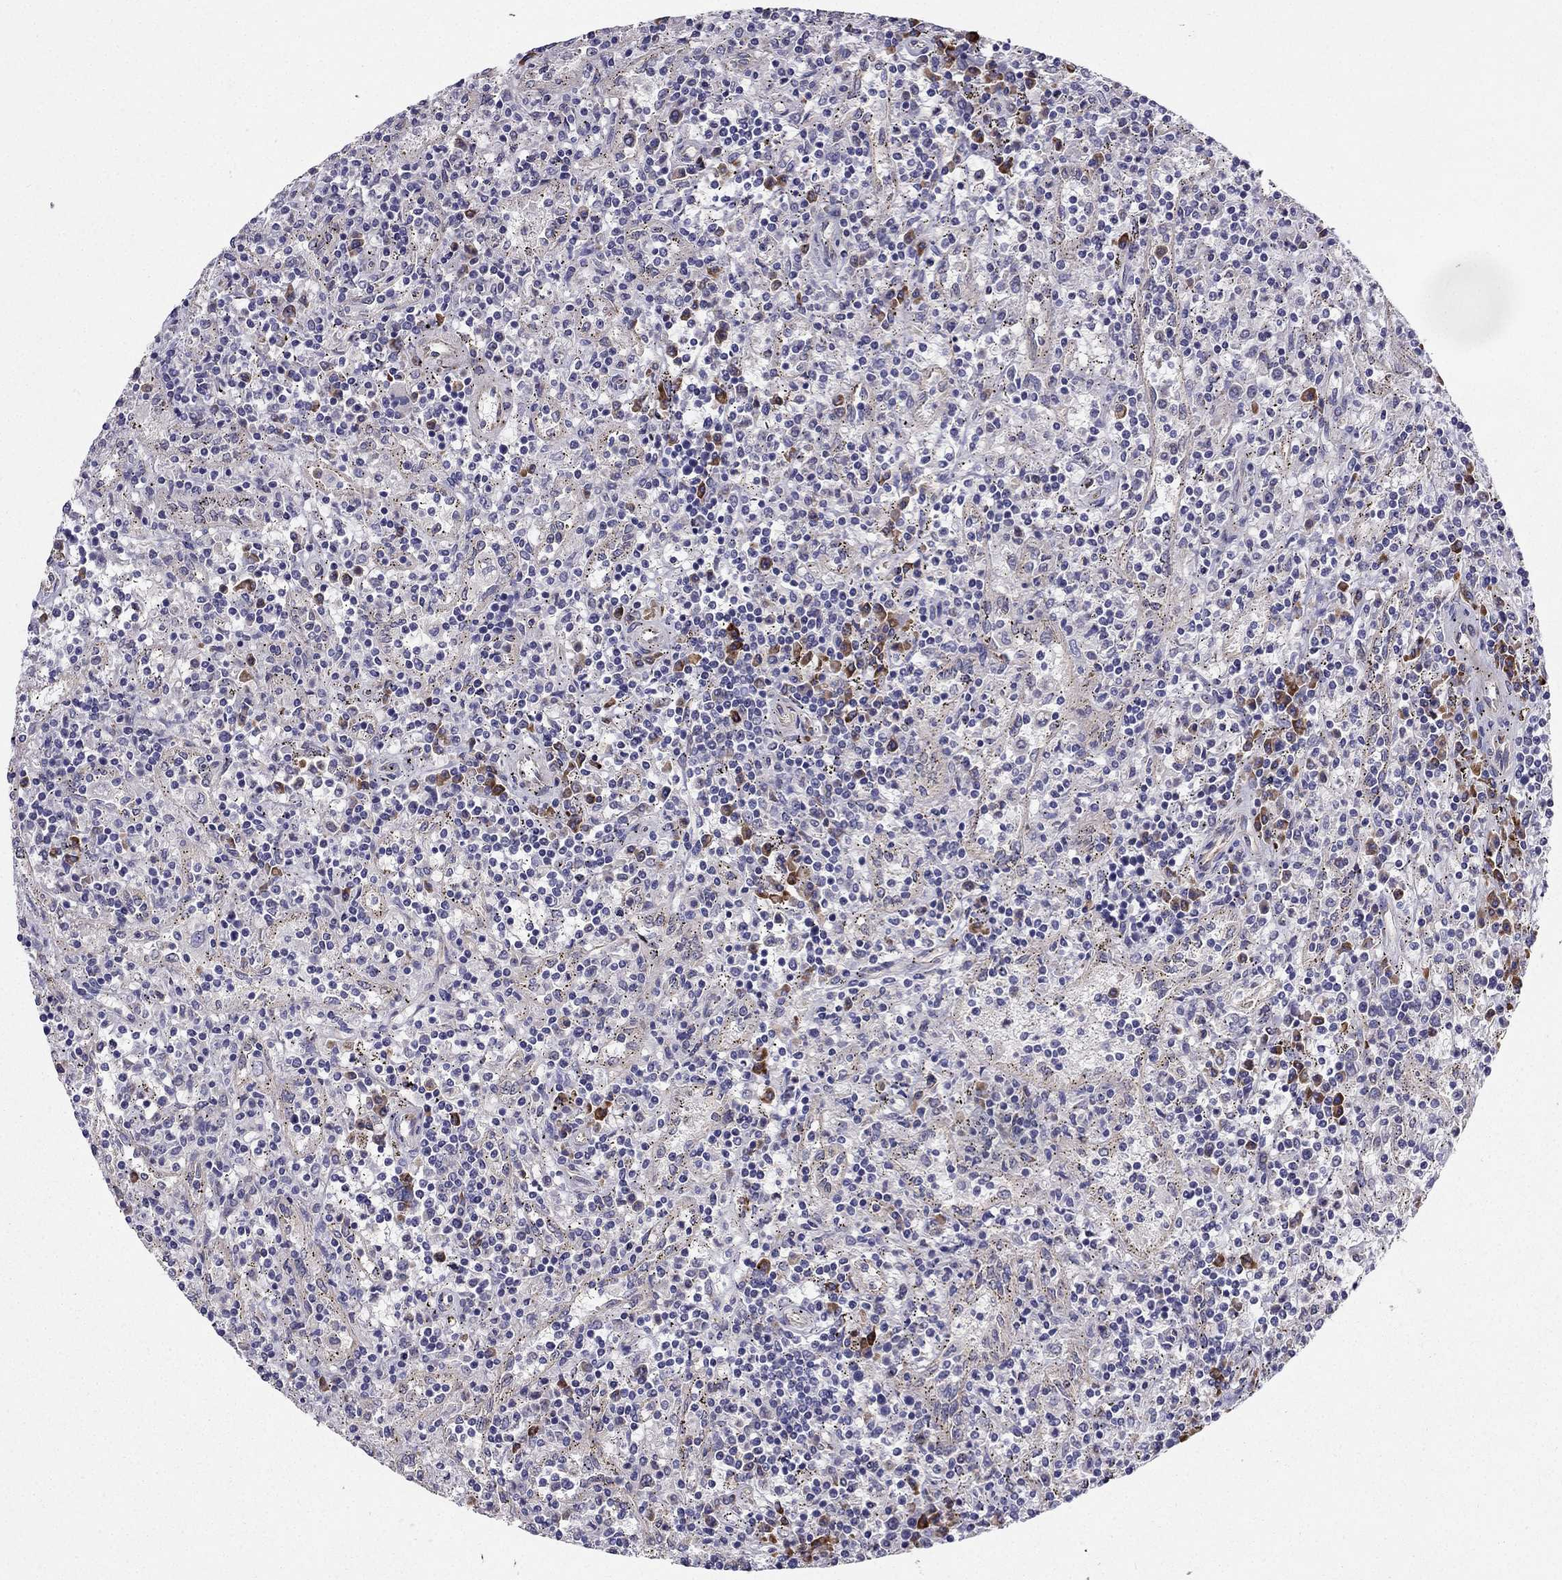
{"staining": {"intensity": "negative", "quantity": "none", "location": "none"}, "tissue": "lymphoma", "cell_type": "Tumor cells", "image_type": "cancer", "snomed": [{"axis": "morphology", "description": "Malignant lymphoma, non-Hodgkin's type, Low grade"}, {"axis": "topography", "description": "Spleen"}], "caption": "Immunohistochemistry of human low-grade malignant lymphoma, non-Hodgkin's type demonstrates no expression in tumor cells.", "gene": "ARHGEF28", "patient": {"sex": "male", "age": 62}}